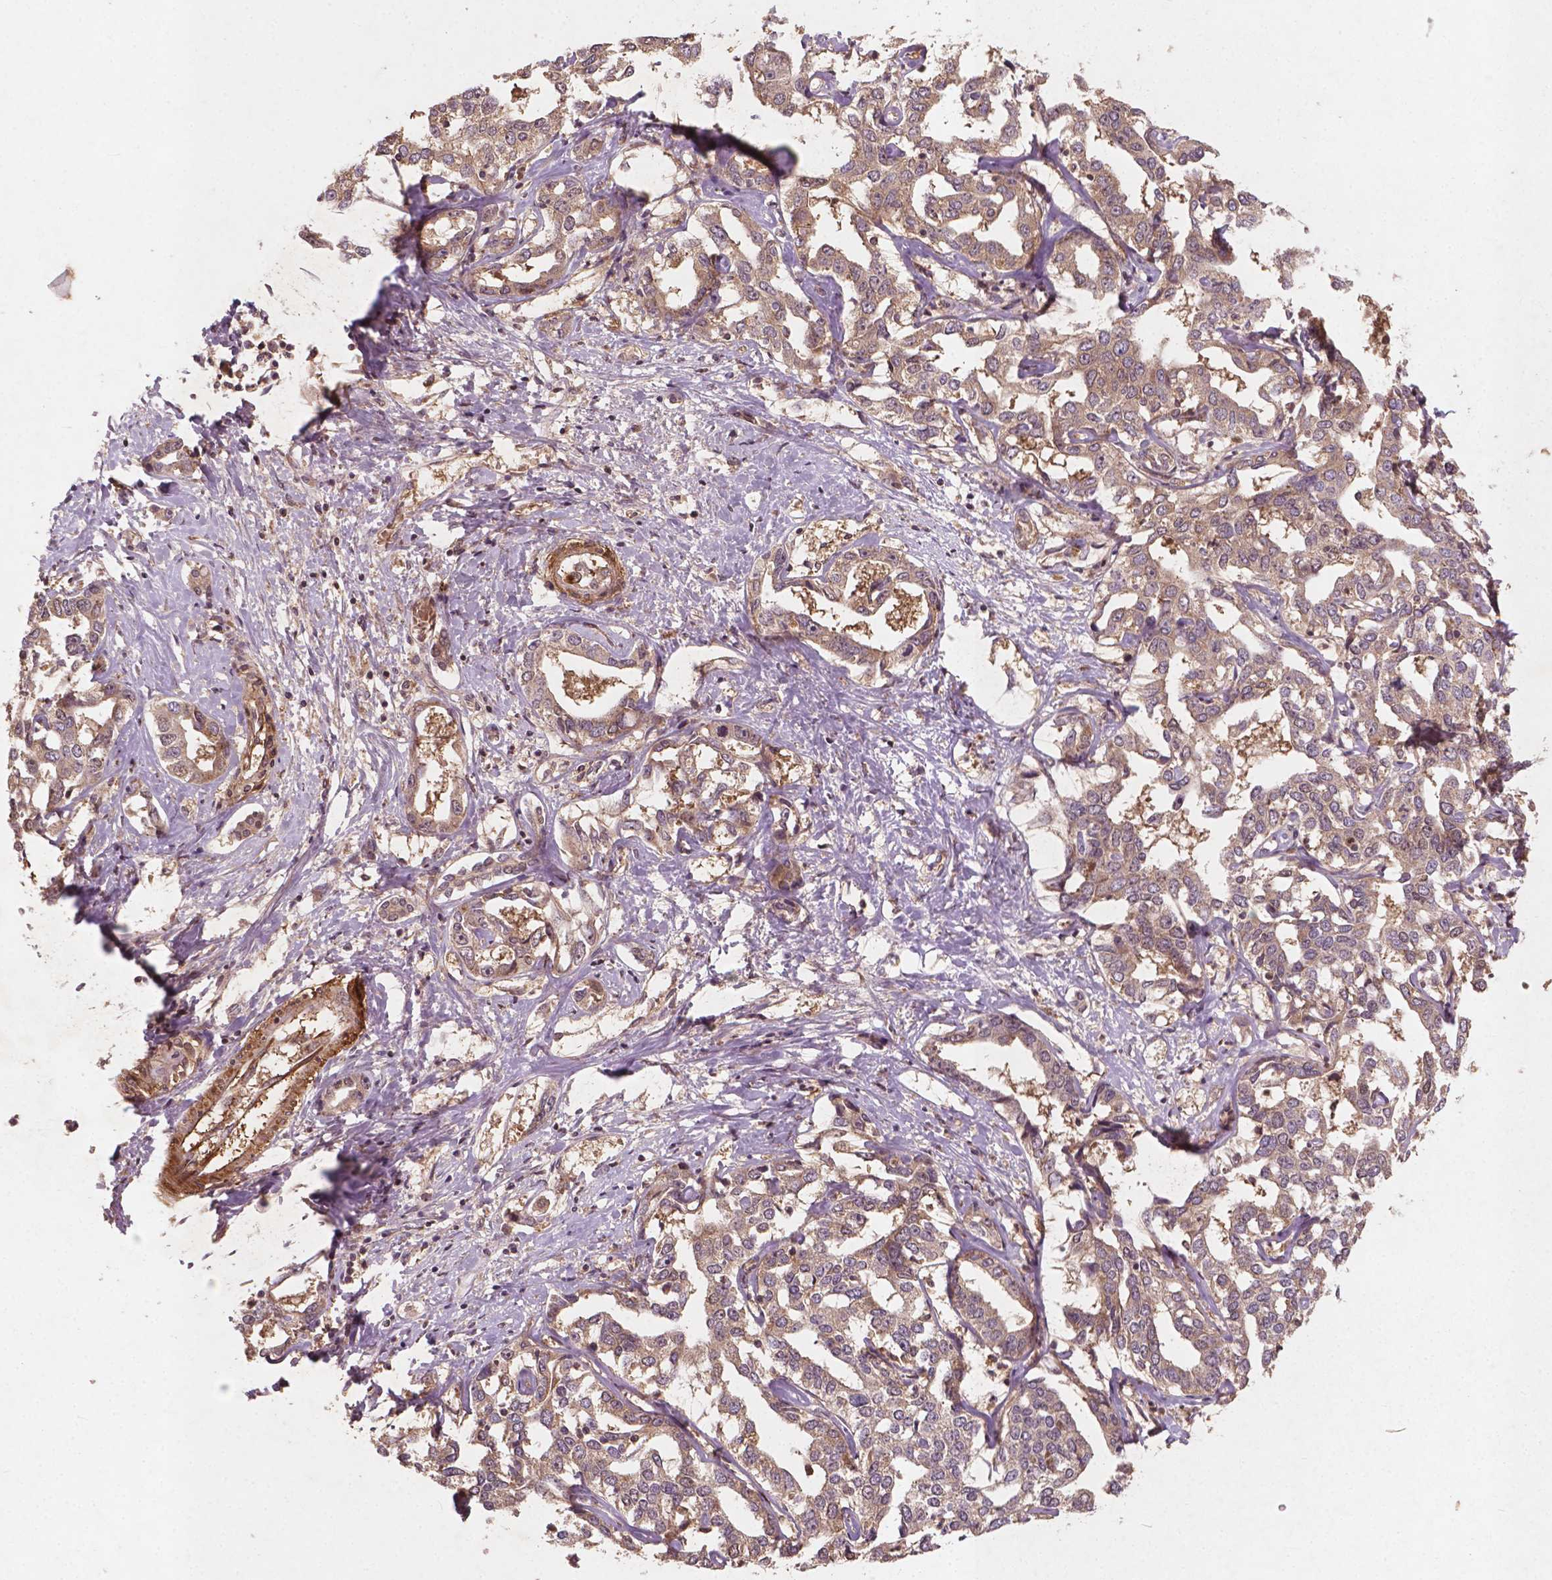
{"staining": {"intensity": "weak", "quantity": ">75%", "location": "cytoplasmic/membranous"}, "tissue": "liver cancer", "cell_type": "Tumor cells", "image_type": "cancer", "snomed": [{"axis": "morphology", "description": "Cholangiocarcinoma"}, {"axis": "topography", "description": "Liver"}], "caption": "Tumor cells show low levels of weak cytoplasmic/membranous staining in approximately >75% of cells in human liver cancer.", "gene": "CYFIP2", "patient": {"sex": "male", "age": 59}}